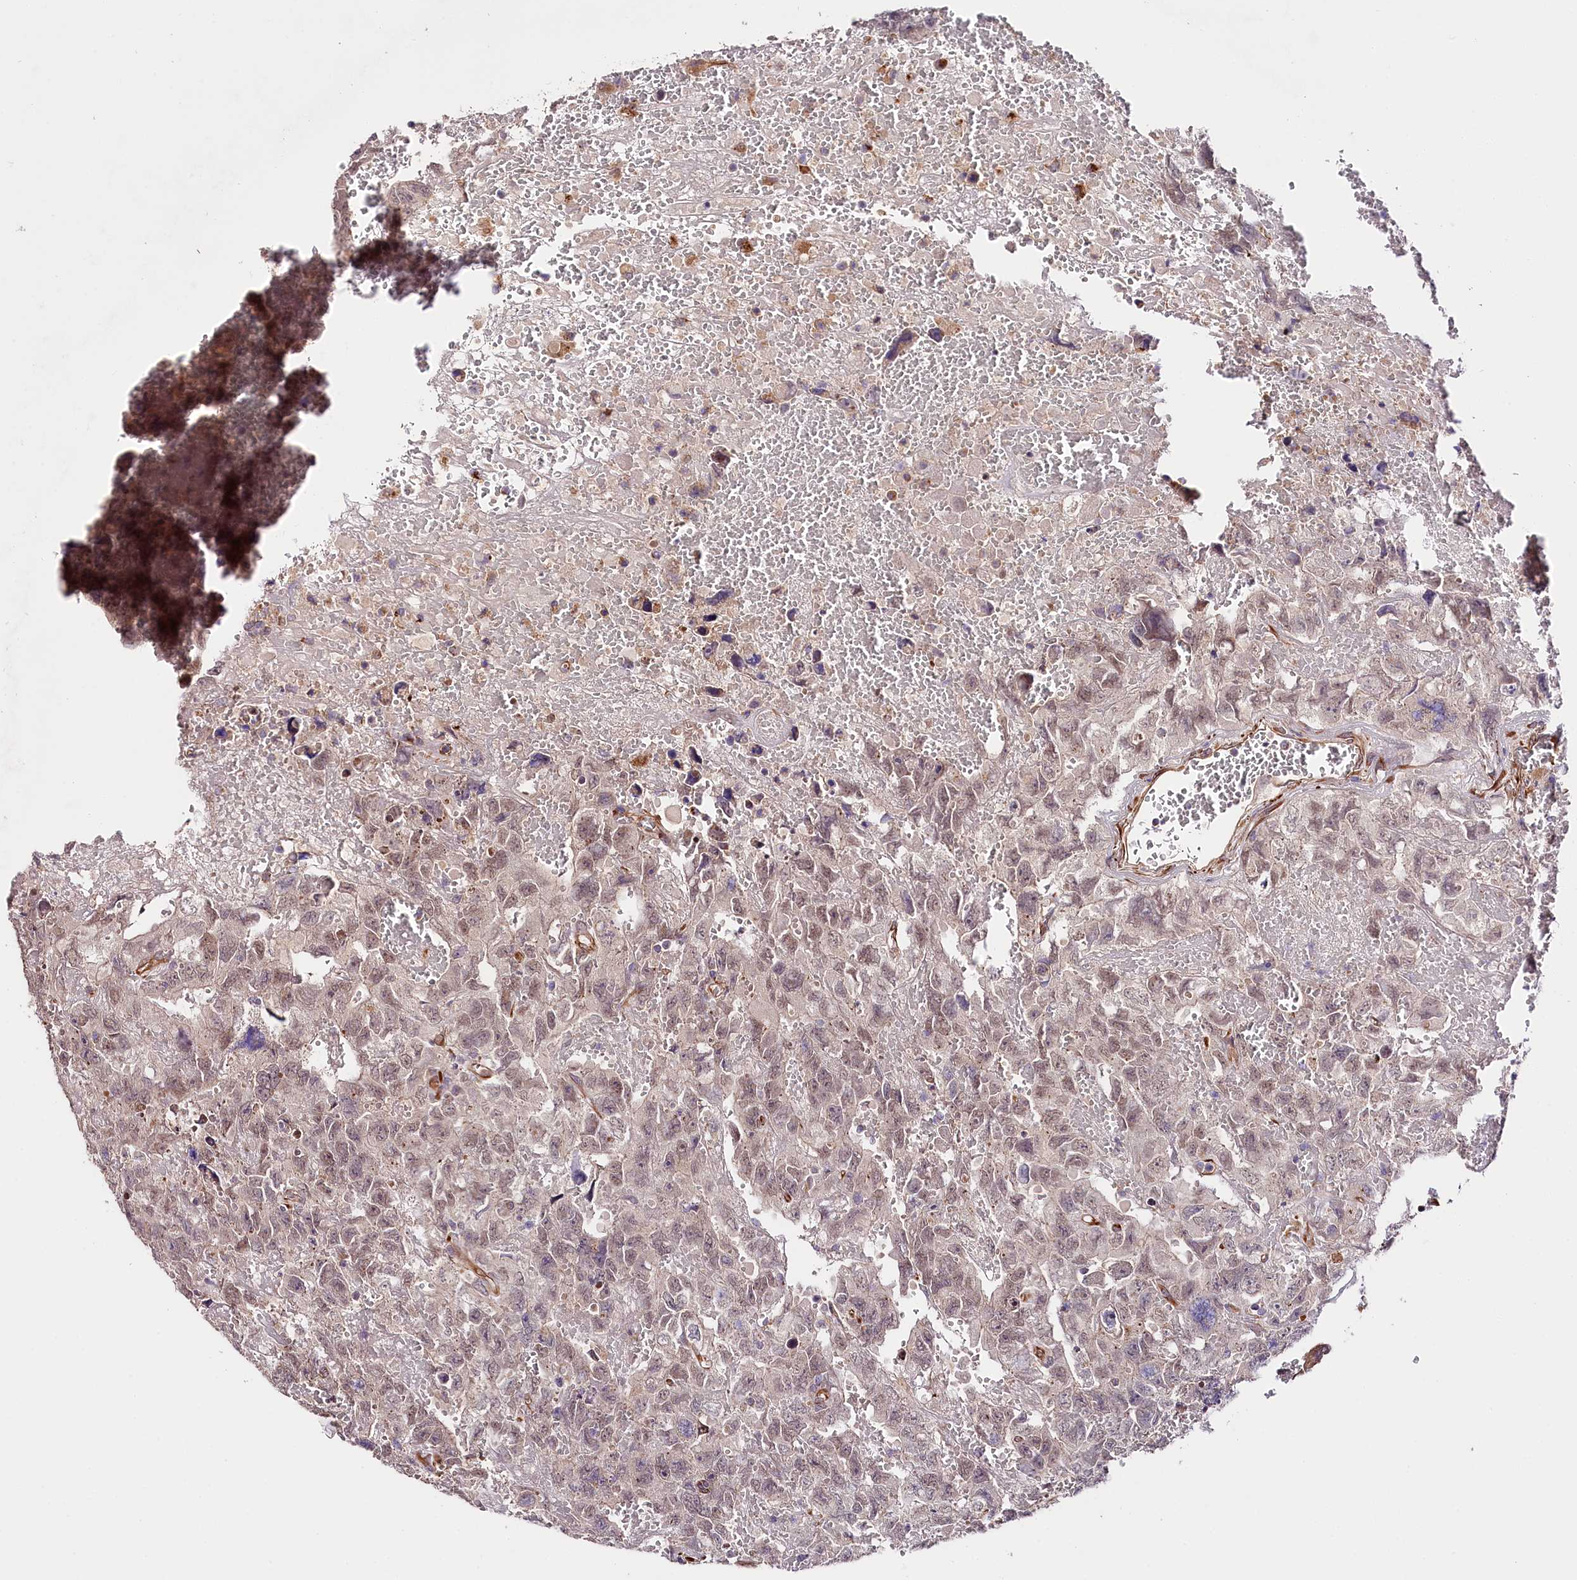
{"staining": {"intensity": "weak", "quantity": ">75%", "location": "nuclear"}, "tissue": "testis cancer", "cell_type": "Tumor cells", "image_type": "cancer", "snomed": [{"axis": "morphology", "description": "Carcinoma, Embryonal, NOS"}, {"axis": "topography", "description": "Testis"}], "caption": "Immunohistochemistry photomicrograph of neoplastic tissue: human testis embryonal carcinoma stained using IHC exhibits low levels of weak protein expression localized specifically in the nuclear of tumor cells, appearing as a nuclear brown color.", "gene": "TTC12", "patient": {"sex": "male", "age": 45}}